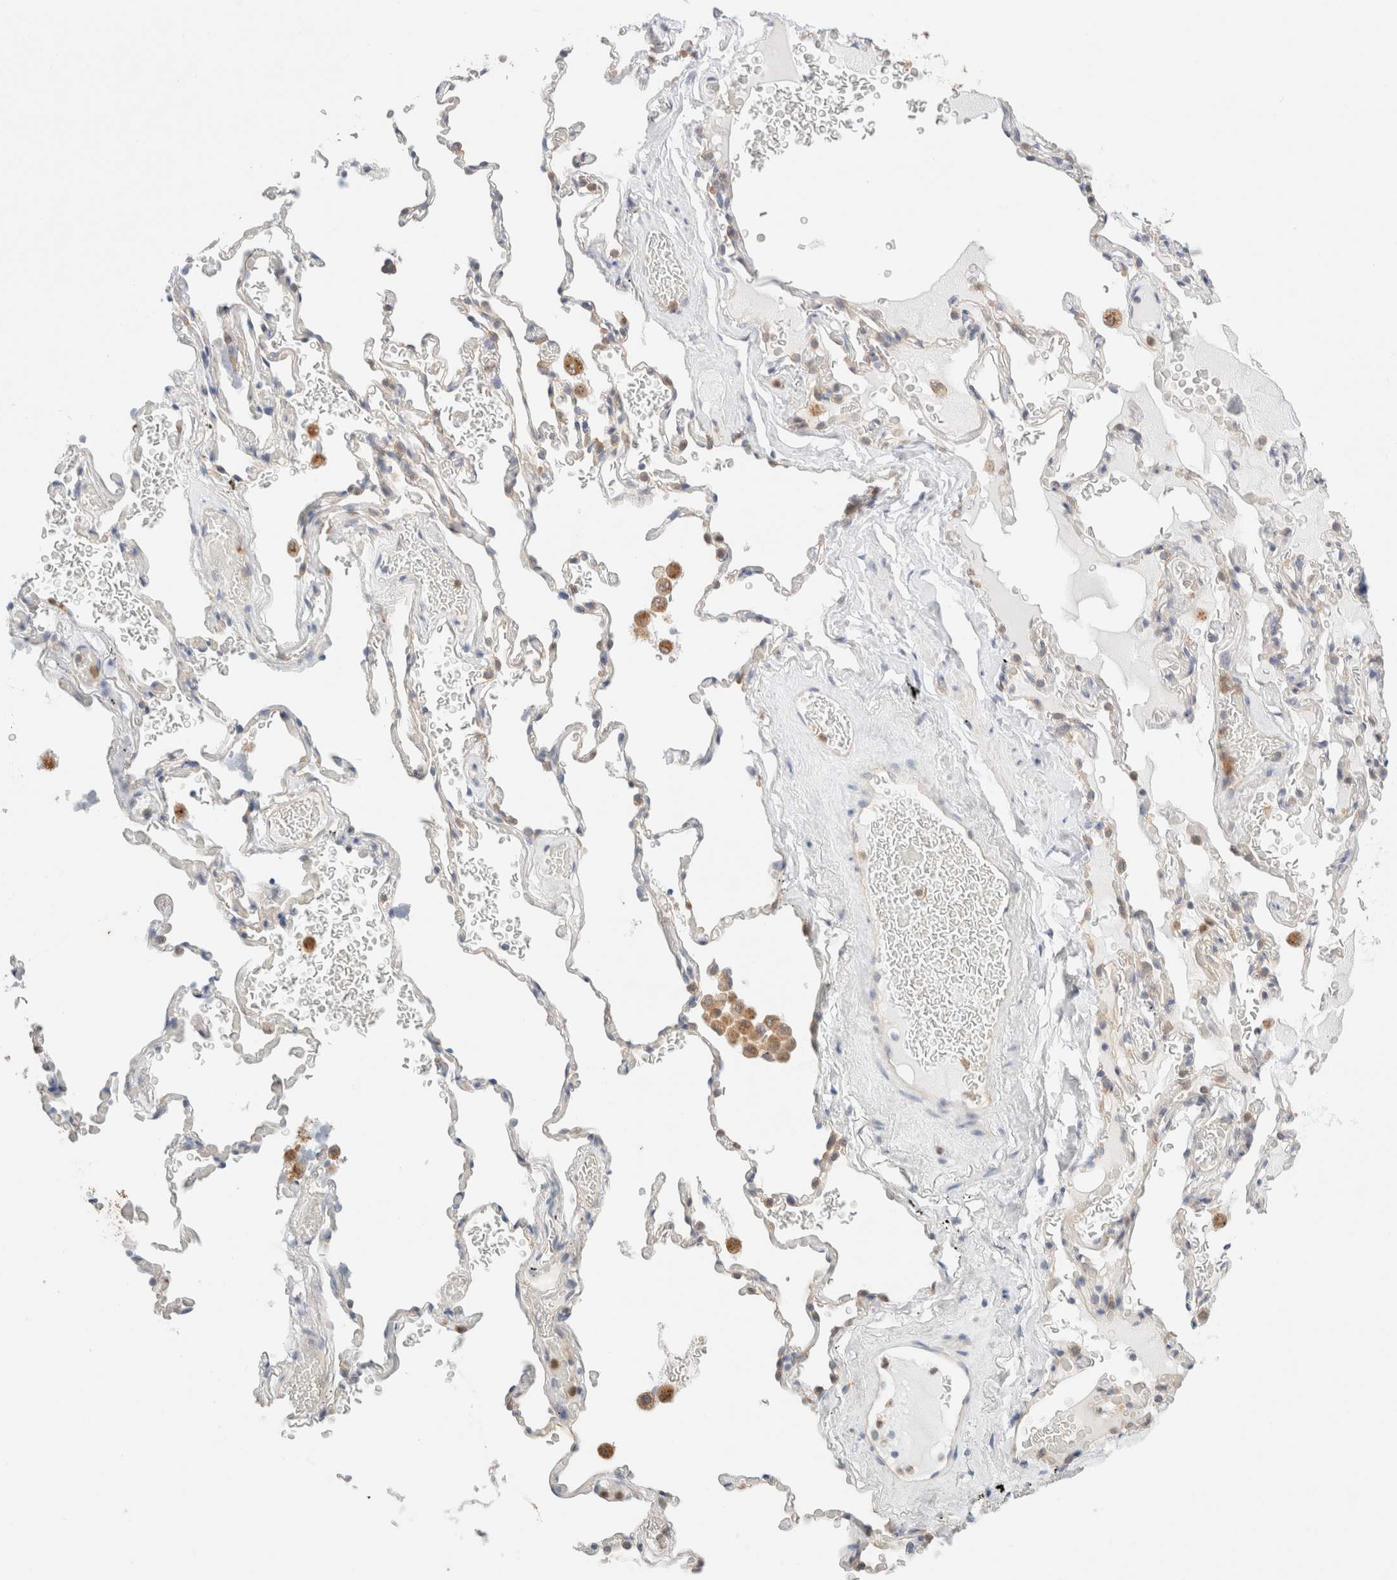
{"staining": {"intensity": "negative", "quantity": "none", "location": "none"}, "tissue": "adipose tissue", "cell_type": "Adipocytes", "image_type": "normal", "snomed": [{"axis": "morphology", "description": "Normal tissue, NOS"}, {"axis": "topography", "description": "Cartilage tissue"}, {"axis": "topography", "description": "Lung"}], "caption": "DAB immunohistochemical staining of normal adipose tissue displays no significant staining in adipocytes. (DAB (3,3'-diaminobenzidine) immunohistochemistry visualized using brightfield microscopy, high magnification).", "gene": "UNC13B", "patient": {"sex": "female", "age": 77}}